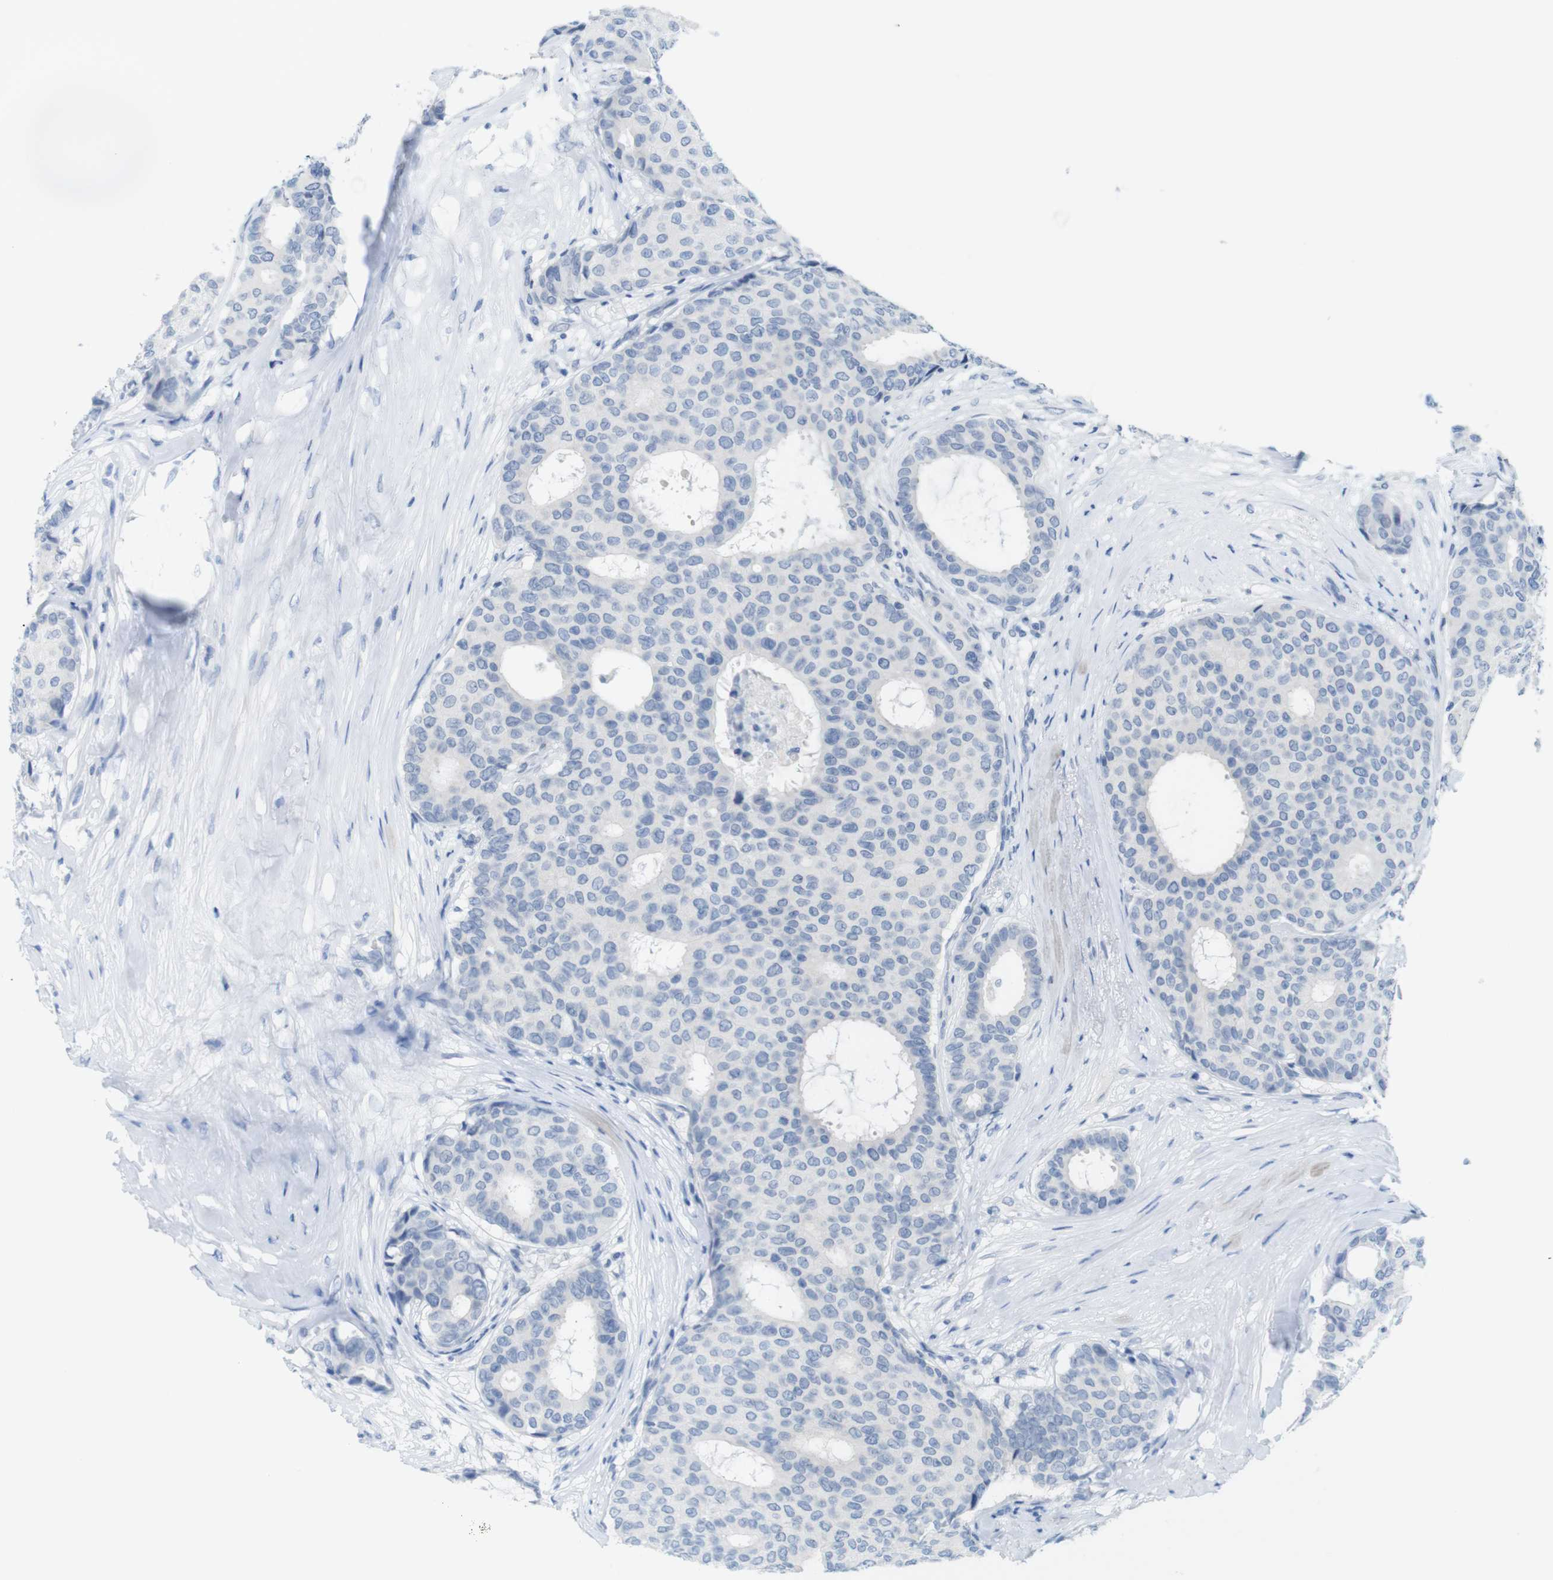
{"staining": {"intensity": "negative", "quantity": "none", "location": "none"}, "tissue": "breast cancer", "cell_type": "Tumor cells", "image_type": "cancer", "snomed": [{"axis": "morphology", "description": "Duct carcinoma"}, {"axis": "topography", "description": "Breast"}], "caption": "The immunohistochemistry micrograph has no significant positivity in tumor cells of breast cancer tissue.", "gene": "OPN1SW", "patient": {"sex": "female", "age": 75}}